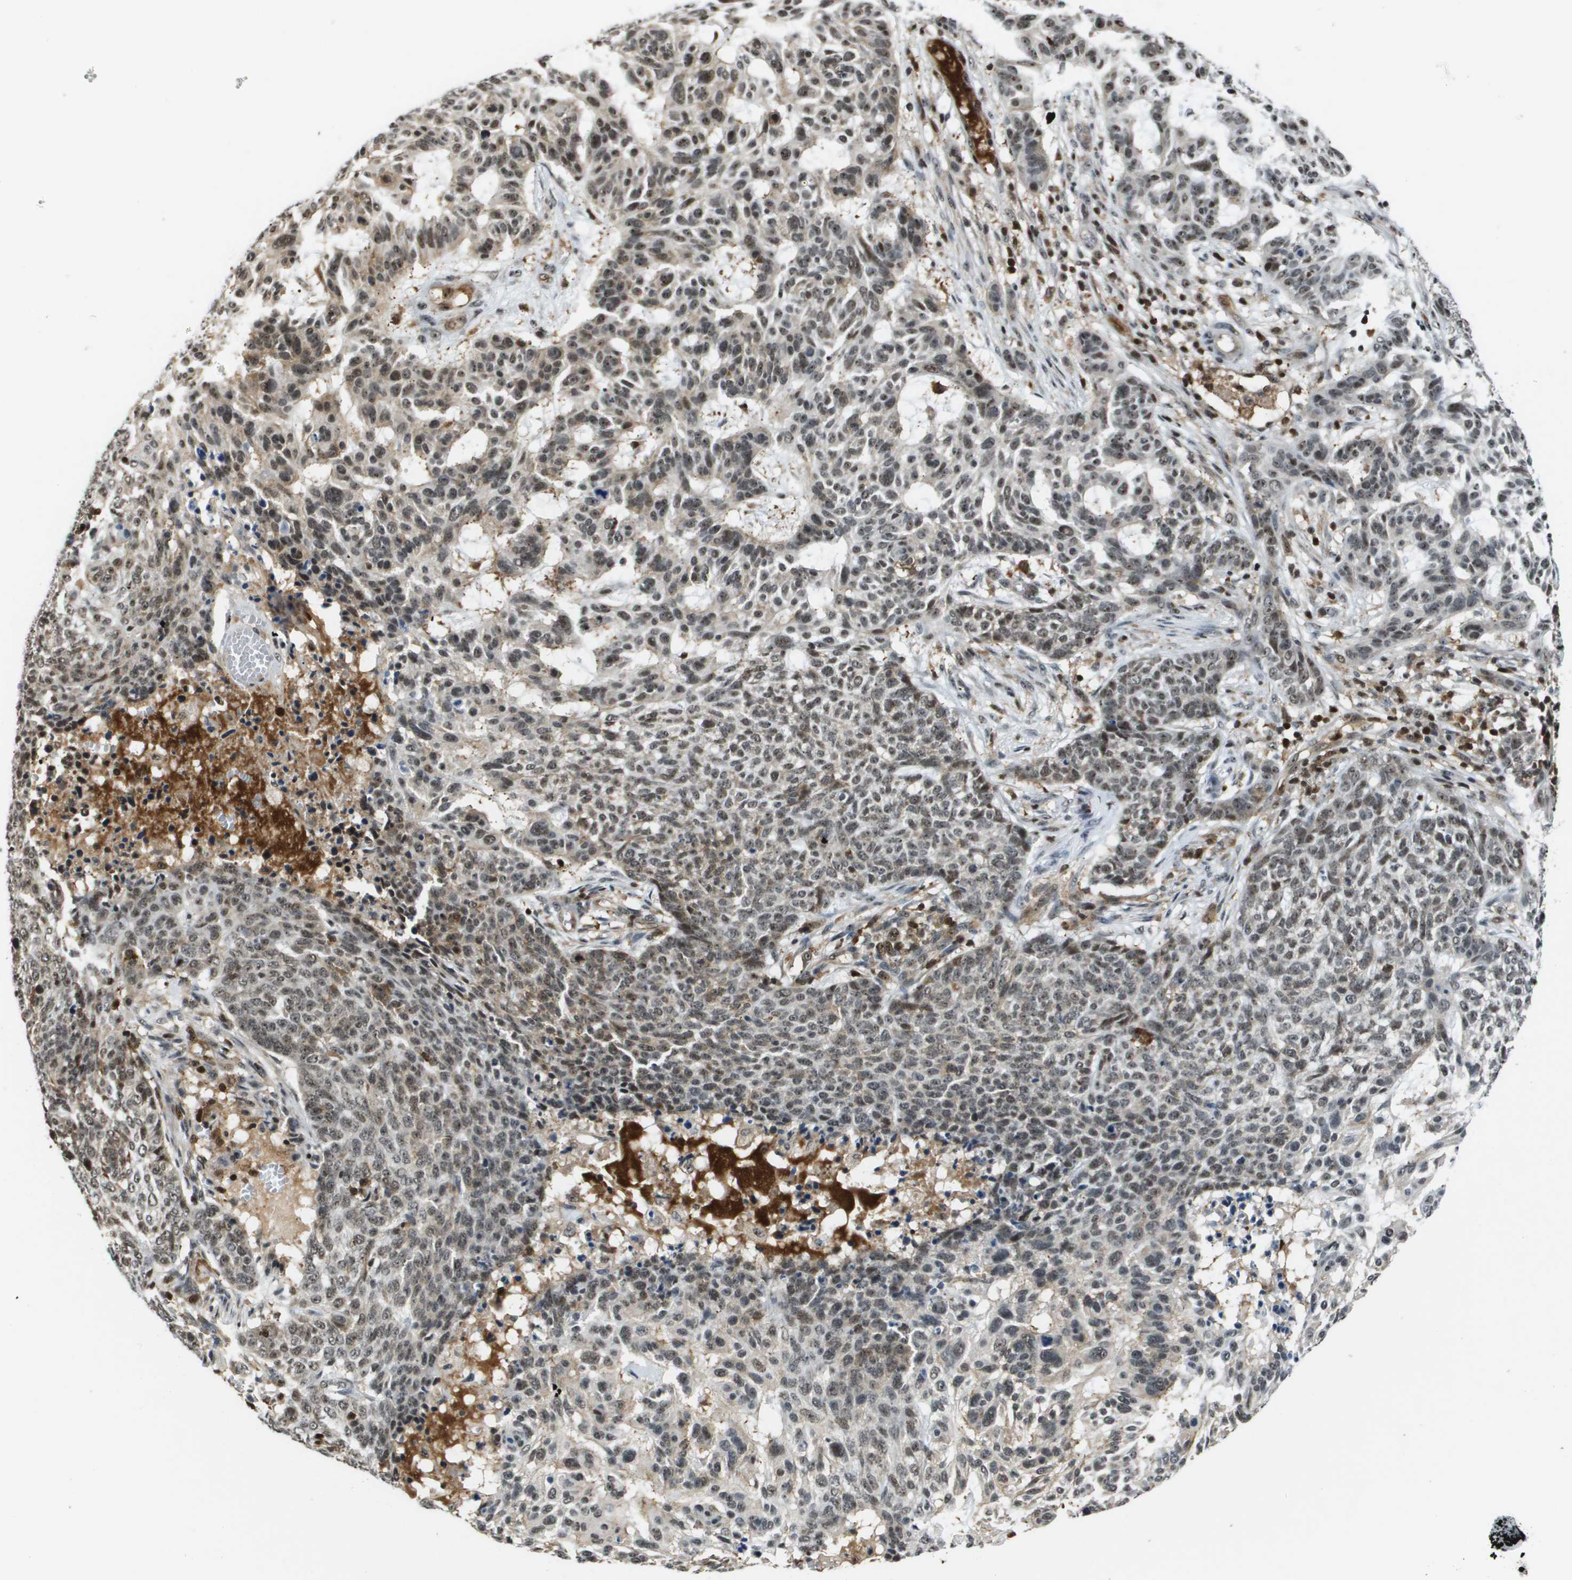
{"staining": {"intensity": "weak", "quantity": ">75%", "location": "nuclear"}, "tissue": "skin cancer", "cell_type": "Tumor cells", "image_type": "cancer", "snomed": [{"axis": "morphology", "description": "Basal cell carcinoma"}, {"axis": "topography", "description": "Skin"}], "caption": "IHC image of neoplastic tissue: human skin basal cell carcinoma stained using immunohistochemistry exhibits low levels of weak protein expression localized specifically in the nuclear of tumor cells, appearing as a nuclear brown color.", "gene": "EP400", "patient": {"sex": "male", "age": 85}}